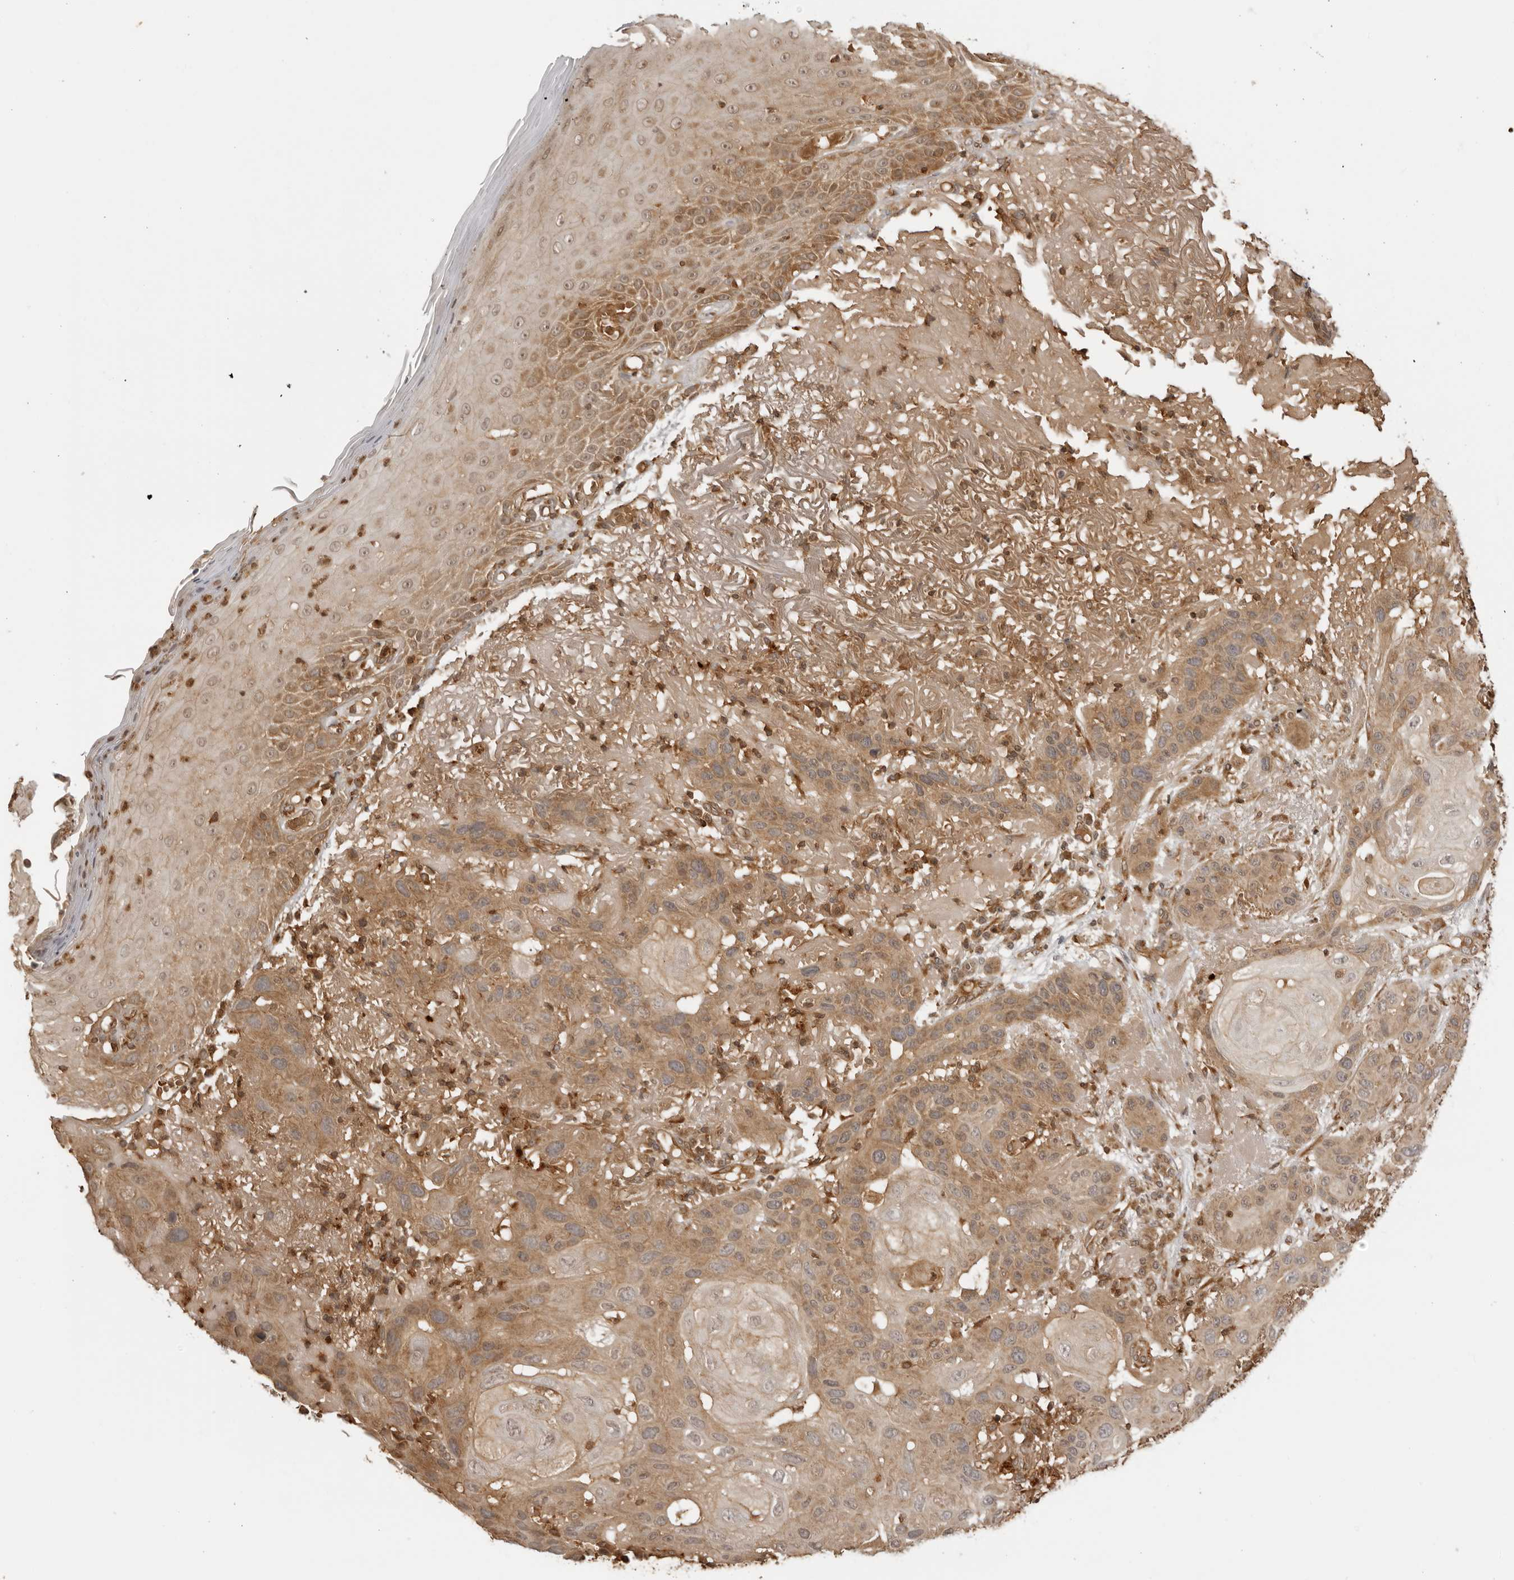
{"staining": {"intensity": "moderate", "quantity": ">75%", "location": "cytoplasmic/membranous"}, "tissue": "skin cancer", "cell_type": "Tumor cells", "image_type": "cancer", "snomed": [{"axis": "morphology", "description": "Normal tissue, NOS"}, {"axis": "morphology", "description": "Squamous cell carcinoma, NOS"}, {"axis": "topography", "description": "Skin"}], "caption": "Skin cancer stained with a brown dye displays moderate cytoplasmic/membranous positive positivity in about >75% of tumor cells.", "gene": "IKBKE", "patient": {"sex": "female", "age": 96}}